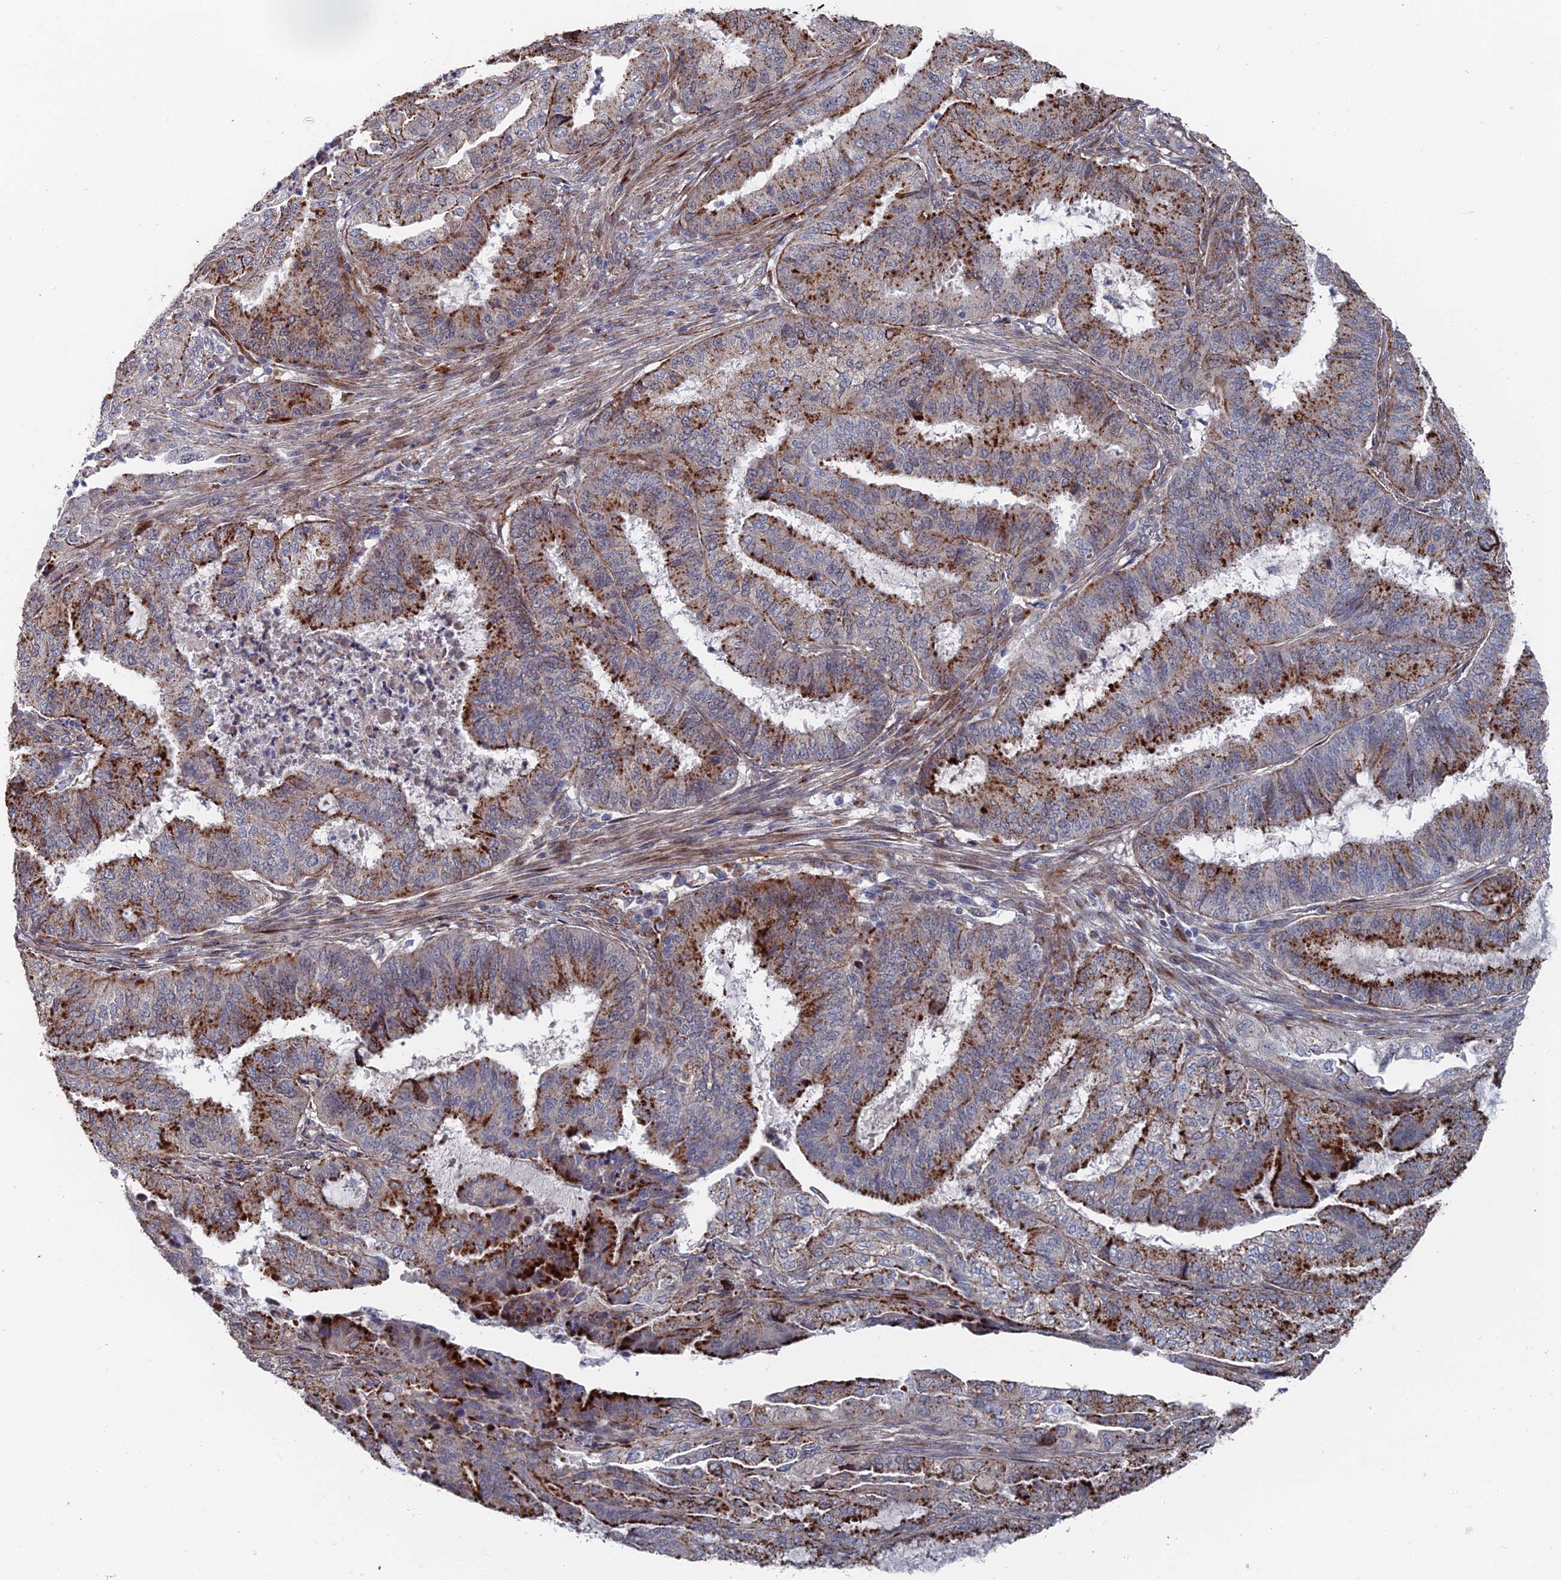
{"staining": {"intensity": "strong", "quantity": "25%-75%", "location": "cytoplasmic/membranous"}, "tissue": "endometrial cancer", "cell_type": "Tumor cells", "image_type": "cancer", "snomed": [{"axis": "morphology", "description": "Adenocarcinoma, NOS"}, {"axis": "topography", "description": "Endometrium"}], "caption": "High-magnification brightfield microscopy of endometrial adenocarcinoma stained with DAB (3,3'-diaminobenzidine) (brown) and counterstained with hematoxylin (blue). tumor cells exhibit strong cytoplasmic/membranous positivity is appreciated in approximately25%-75% of cells. Nuclei are stained in blue.", "gene": "GTF2IRD1", "patient": {"sex": "female", "age": 51}}